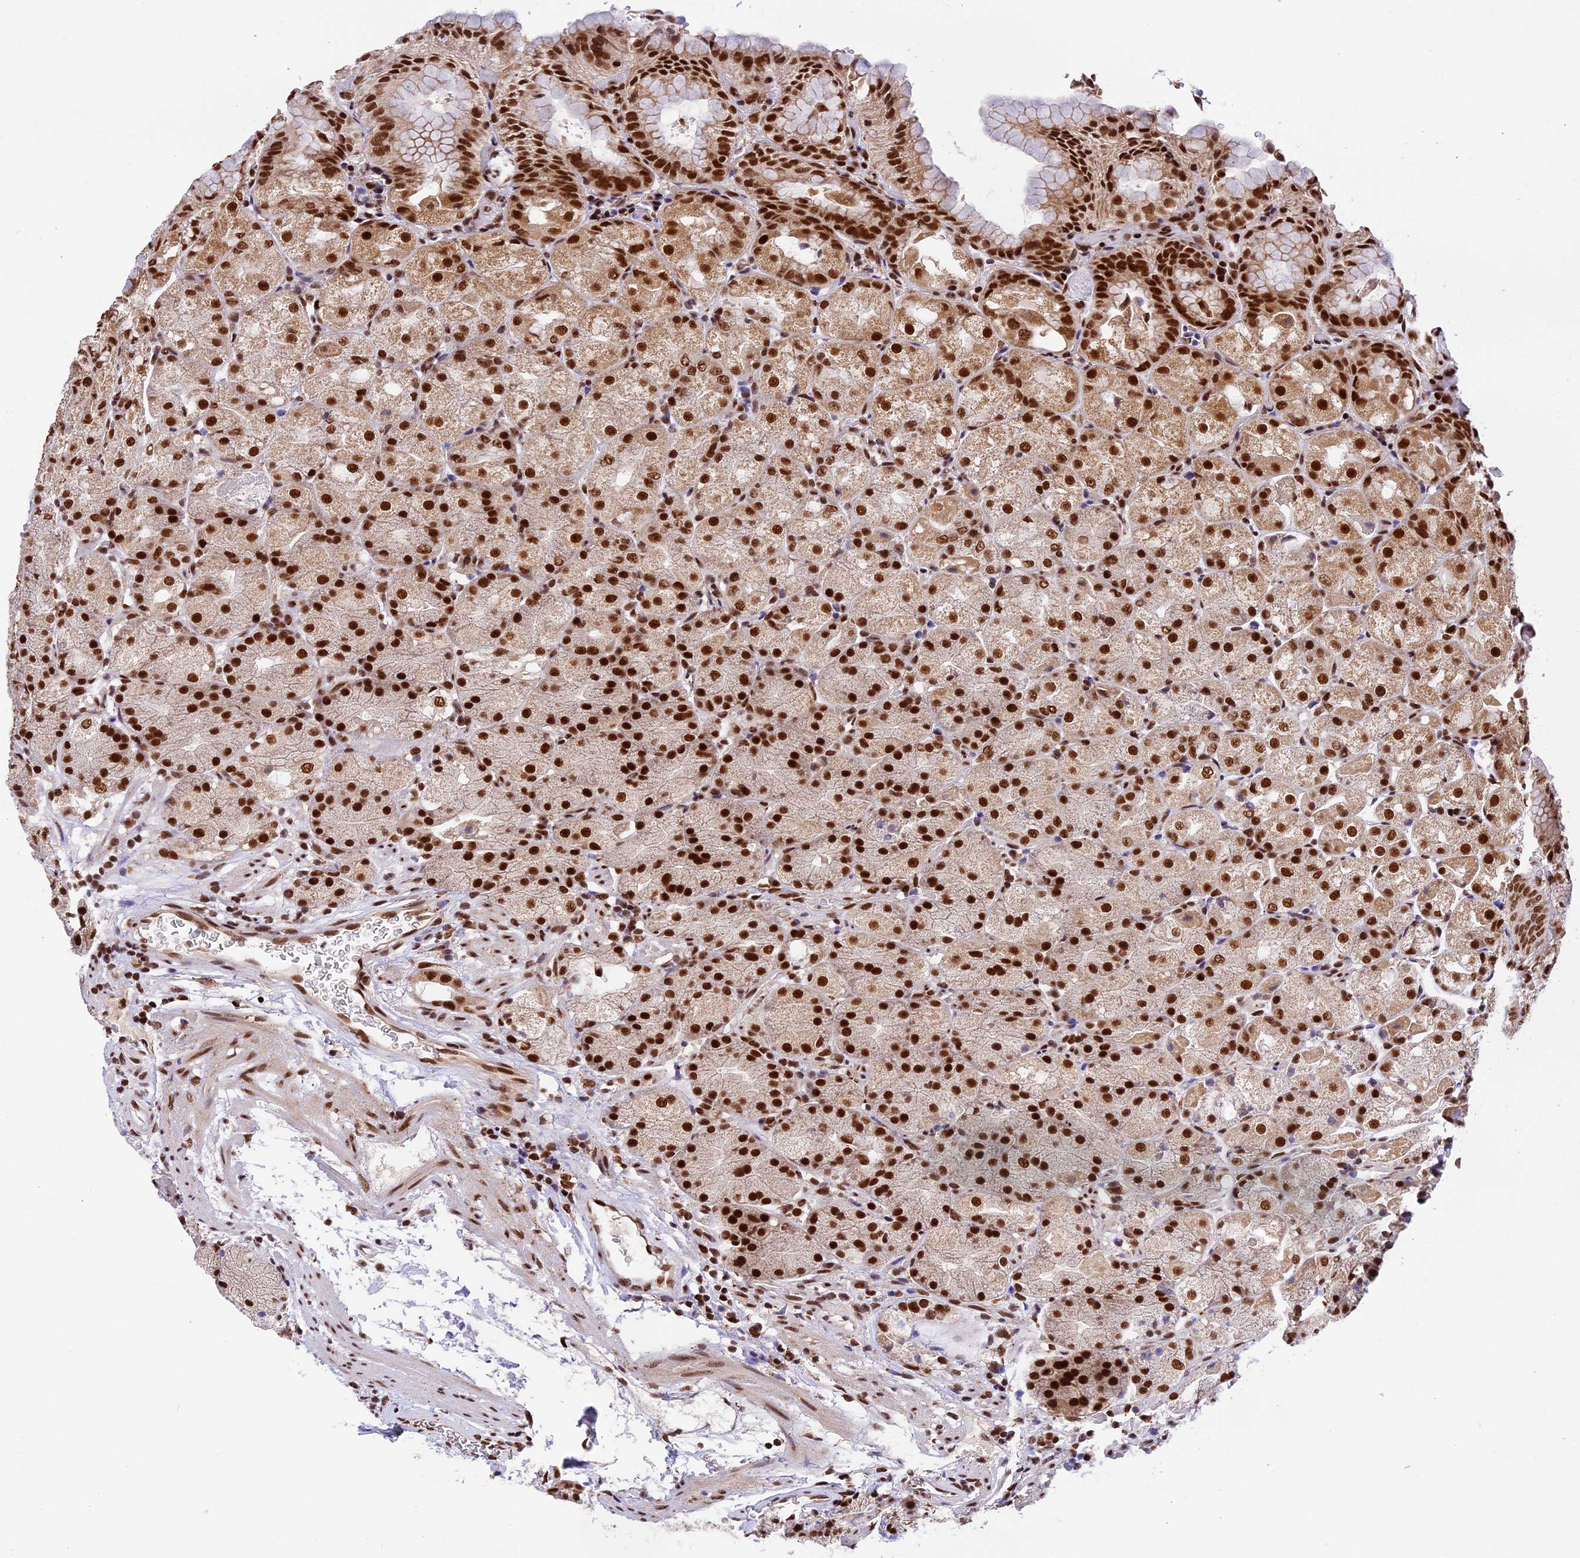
{"staining": {"intensity": "strong", "quantity": ">75%", "location": "nuclear"}, "tissue": "stomach", "cell_type": "Glandular cells", "image_type": "normal", "snomed": [{"axis": "morphology", "description": "Normal tissue, NOS"}, {"axis": "topography", "description": "Stomach, upper"}, {"axis": "topography", "description": "Stomach, lower"}], "caption": "The image shows a brown stain indicating the presence of a protein in the nuclear of glandular cells in stomach. The staining was performed using DAB to visualize the protein expression in brown, while the nuclei were stained in blue with hematoxylin (Magnification: 20x).", "gene": "RAMACL", "patient": {"sex": "male", "age": 62}}